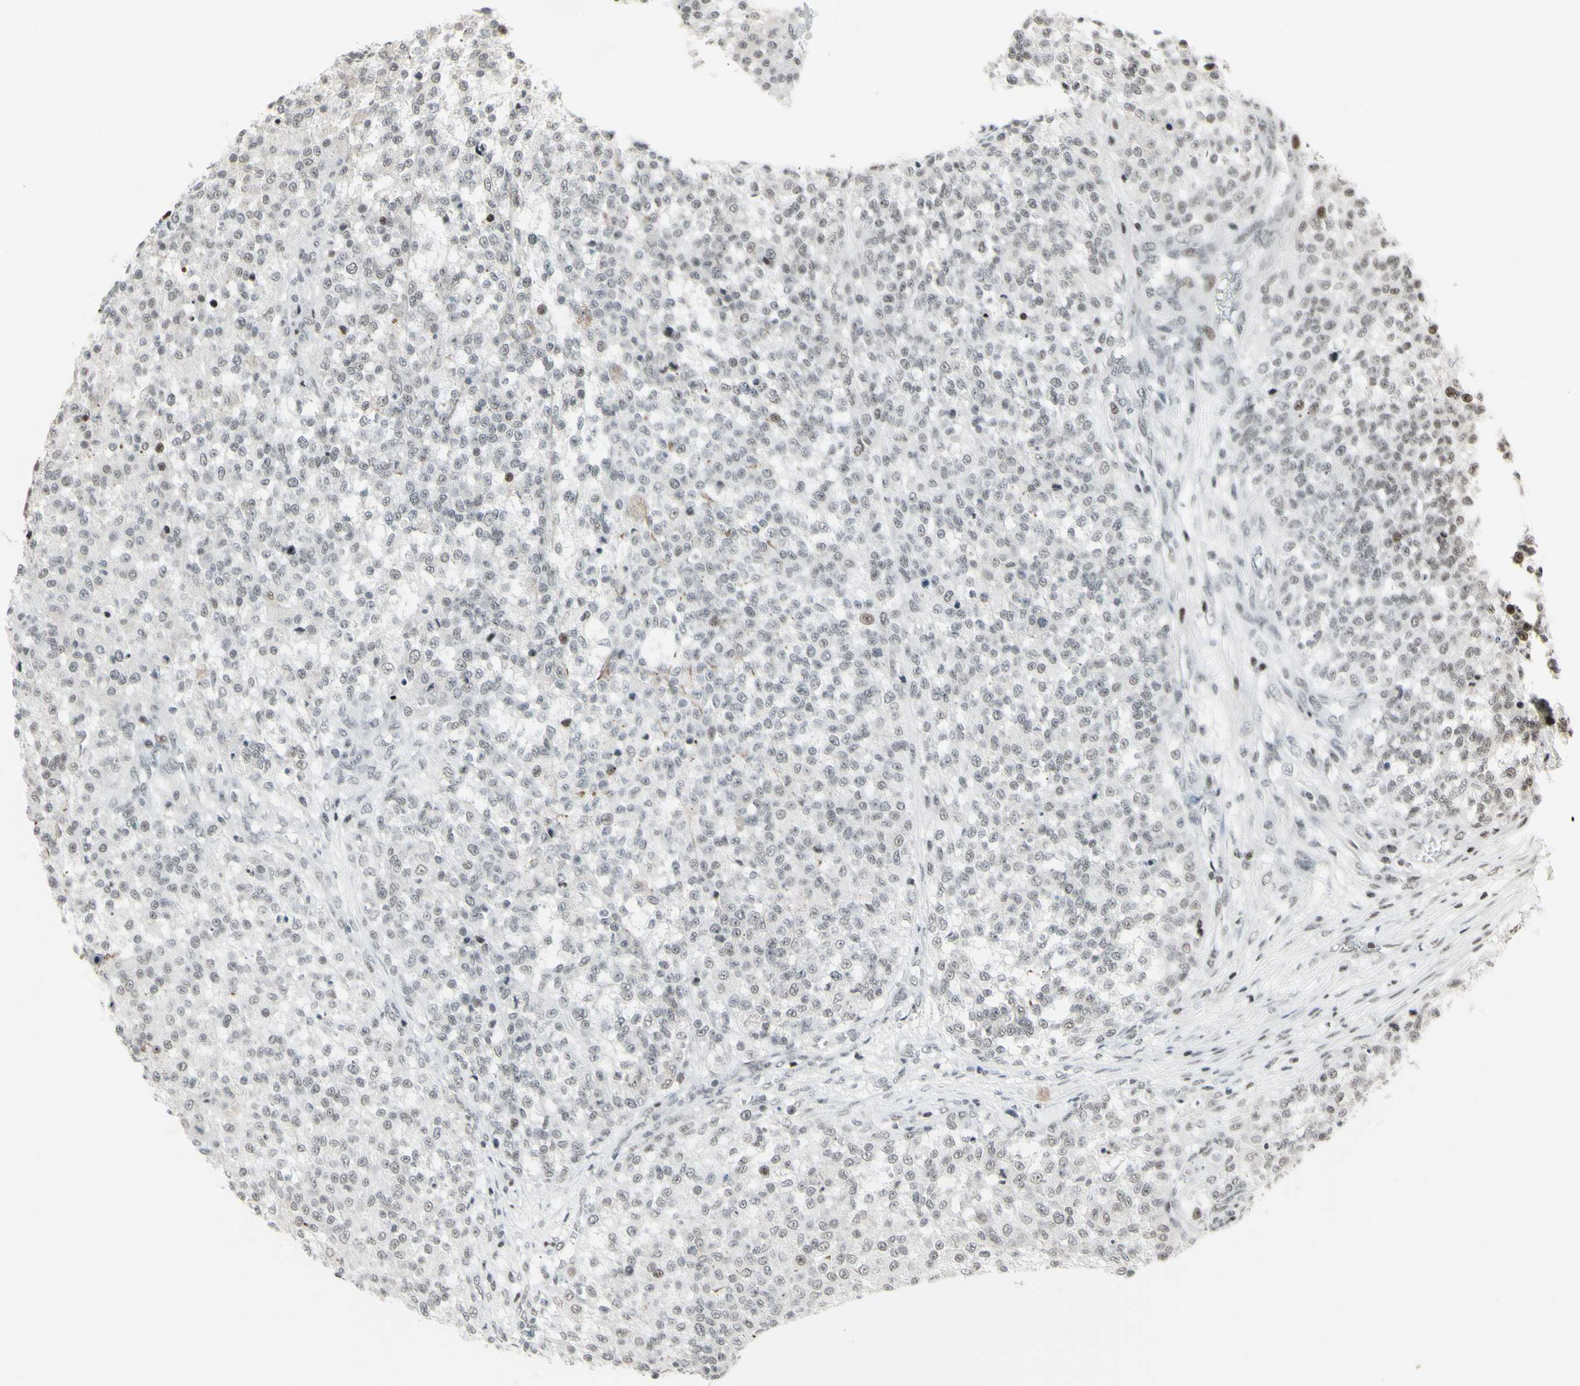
{"staining": {"intensity": "moderate", "quantity": "<25%", "location": "nuclear"}, "tissue": "testis cancer", "cell_type": "Tumor cells", "image_type": "cancer", "snomed": [{"axis": "morphology", "description": "Seminoma, NOS"}, {"axis": "topography", "description": "Testis"}], "caption": "High-power microscopy captured an IHC micrograph of testis cancer, revealing moderate nuclear staining in about <25% of tumor cells. (IHC, brightfield microscopy, high magnification).", "gene": "SUPT6H", "patient": {"sex": "male", "age": 59}}